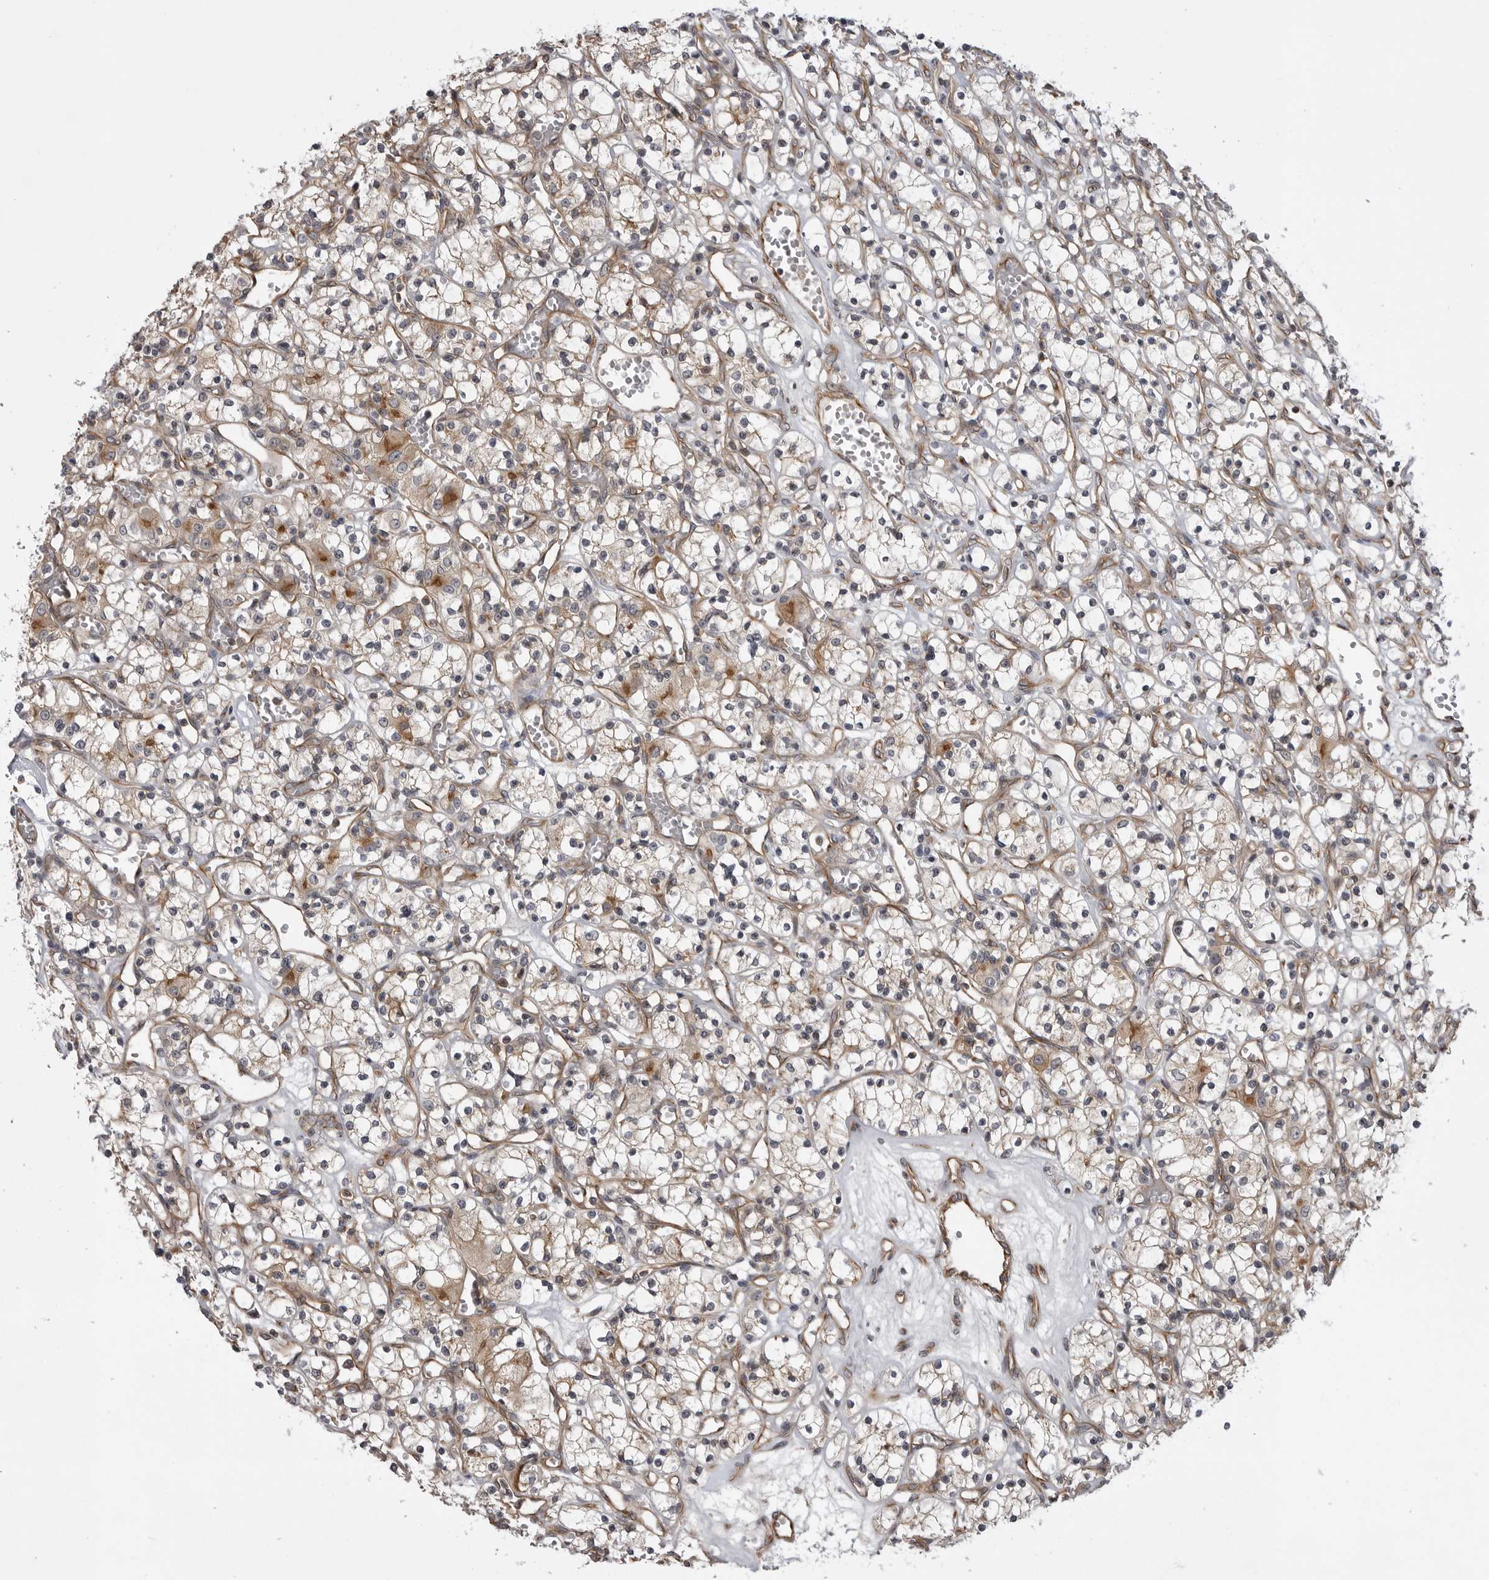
{"staining": {"intensity": "moderate", "quantity": "25%-75%", "location": "cytoplasmic/membranous"}, "tissue": "renal cancer", "cell_type": "Tumor cells", "image_type": "cancer", "snomed": [{"axis": "morphology", "description": "Adenocarcinoma, NOS"}, {"axis": "topography", "description": "Kidney"}], "caption": "Immunohistochemistry (IHC) image of neoplastic tissue: human renal adenocarcinoma stained using IHC exhibits medium levels of moderate protein expression localized specifically in the cytoplasmic/membranous of tumor cells, appearing as a cytoplasmic/membranous brown color.", "gene": "LRRC45", "patient": {"sex": "female", "age": 59}}